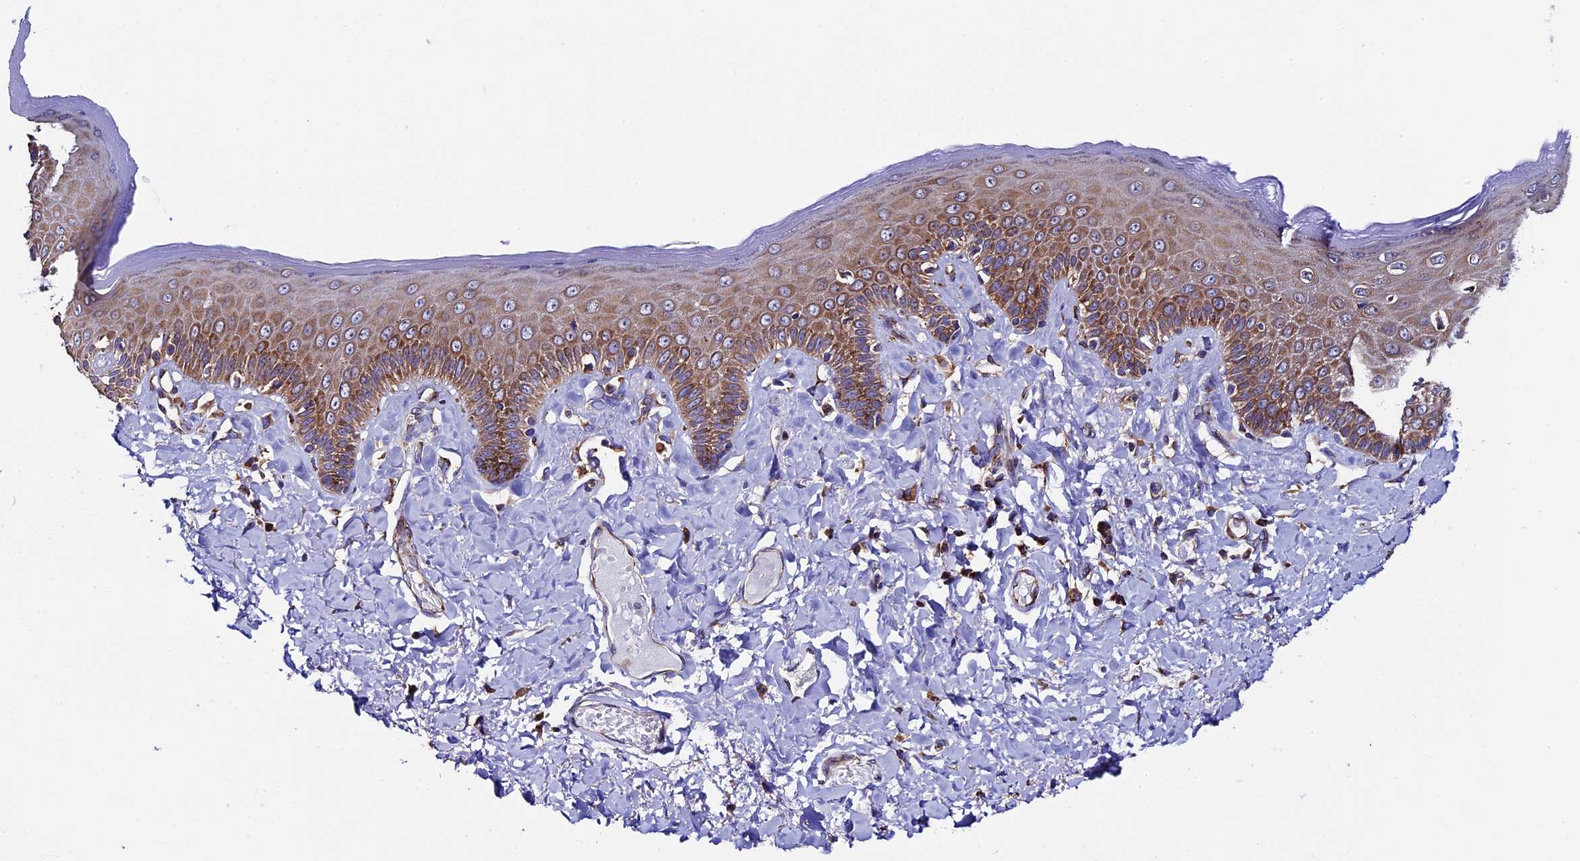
{"staining": {"intensity": "strong", "quantity": ">75%", "location": "cytoplasmic/membranous"}, "tissue": "skin", "cell_type": "Epidermal cells", "image_type": "normal", "snomed": [{"axis": "morphology", "description": "Normal tissue, NOS"}, {"axis": "topography", "description": "Anal"}], "caption": "IHC image of unremarkable skin: human skin stained using immunohistochemistry (IHC) displays high levels of strong protein expression localized specifically in the cytoplasmic/membranous of epidermal cells, appearing as a cytoplasmic/membranous brown color.", "gene": "SLC9A5", "patient": {"sex": "male", "age": 69}}